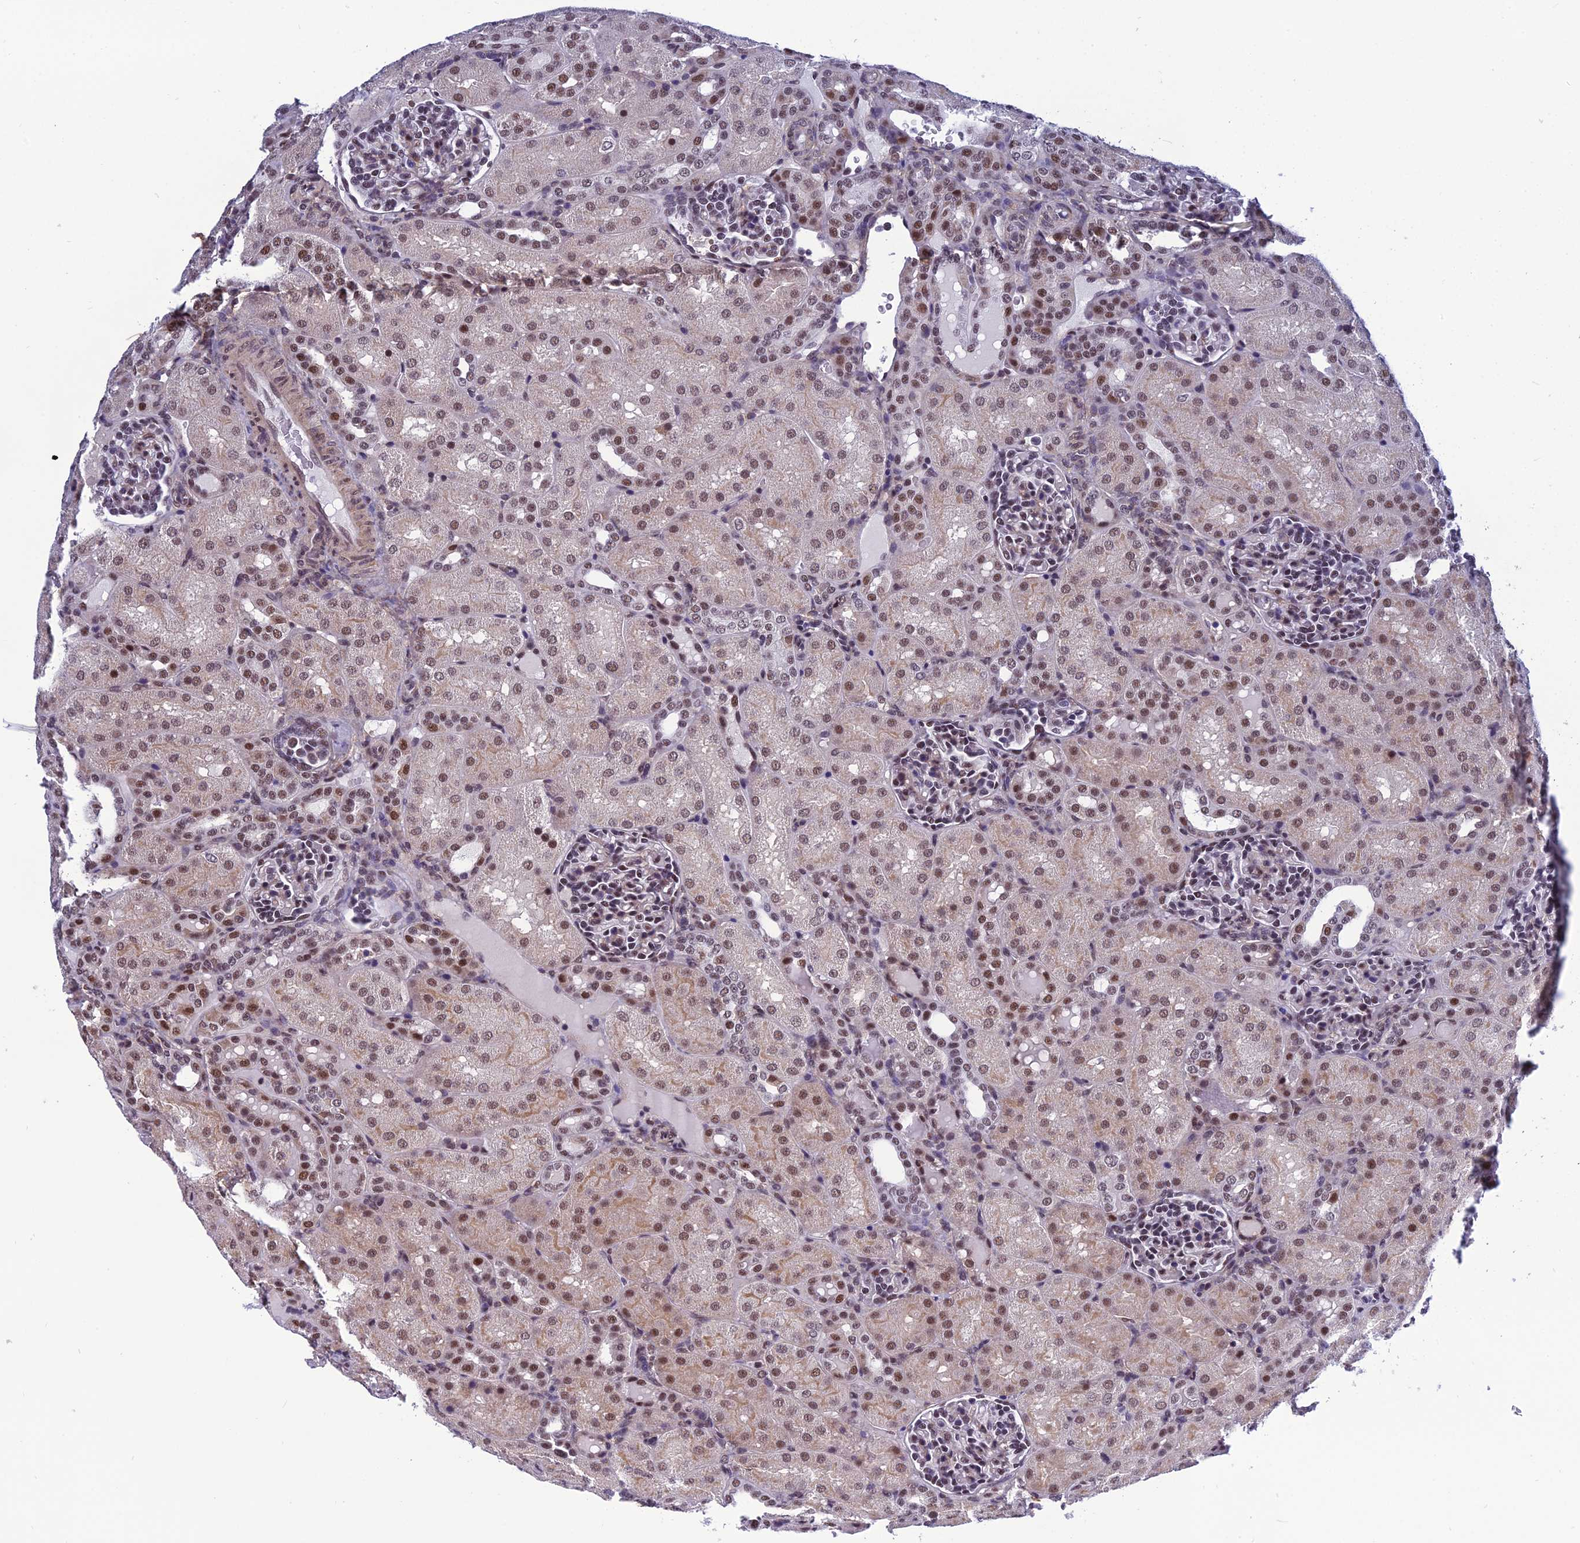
{"staining": {"intensity": "moderate", "quantity": ">75%", "location": "nuclear"}, "tissue": "kidney", "cell_type": "Cells in glomeruli", "image_type": "normal", "snomed": [{"axis": "morphology", "description": "Normal tissue, NOS"}, {"axis": "topography", "description": "Kidney"}], "caption": "IHC staining of unremarkable kidney, which displays medium levels of moderate nuclear expression in approximately >75% of cells in glomeruli indicating moderate nuclear protein staining. The staining was performed using DAB (brown) for protein detection and nuclei were counterstained in hematoxylin (blue).", "gene": "RSRC1", "patient": {"sex": "male", "age": 1}}